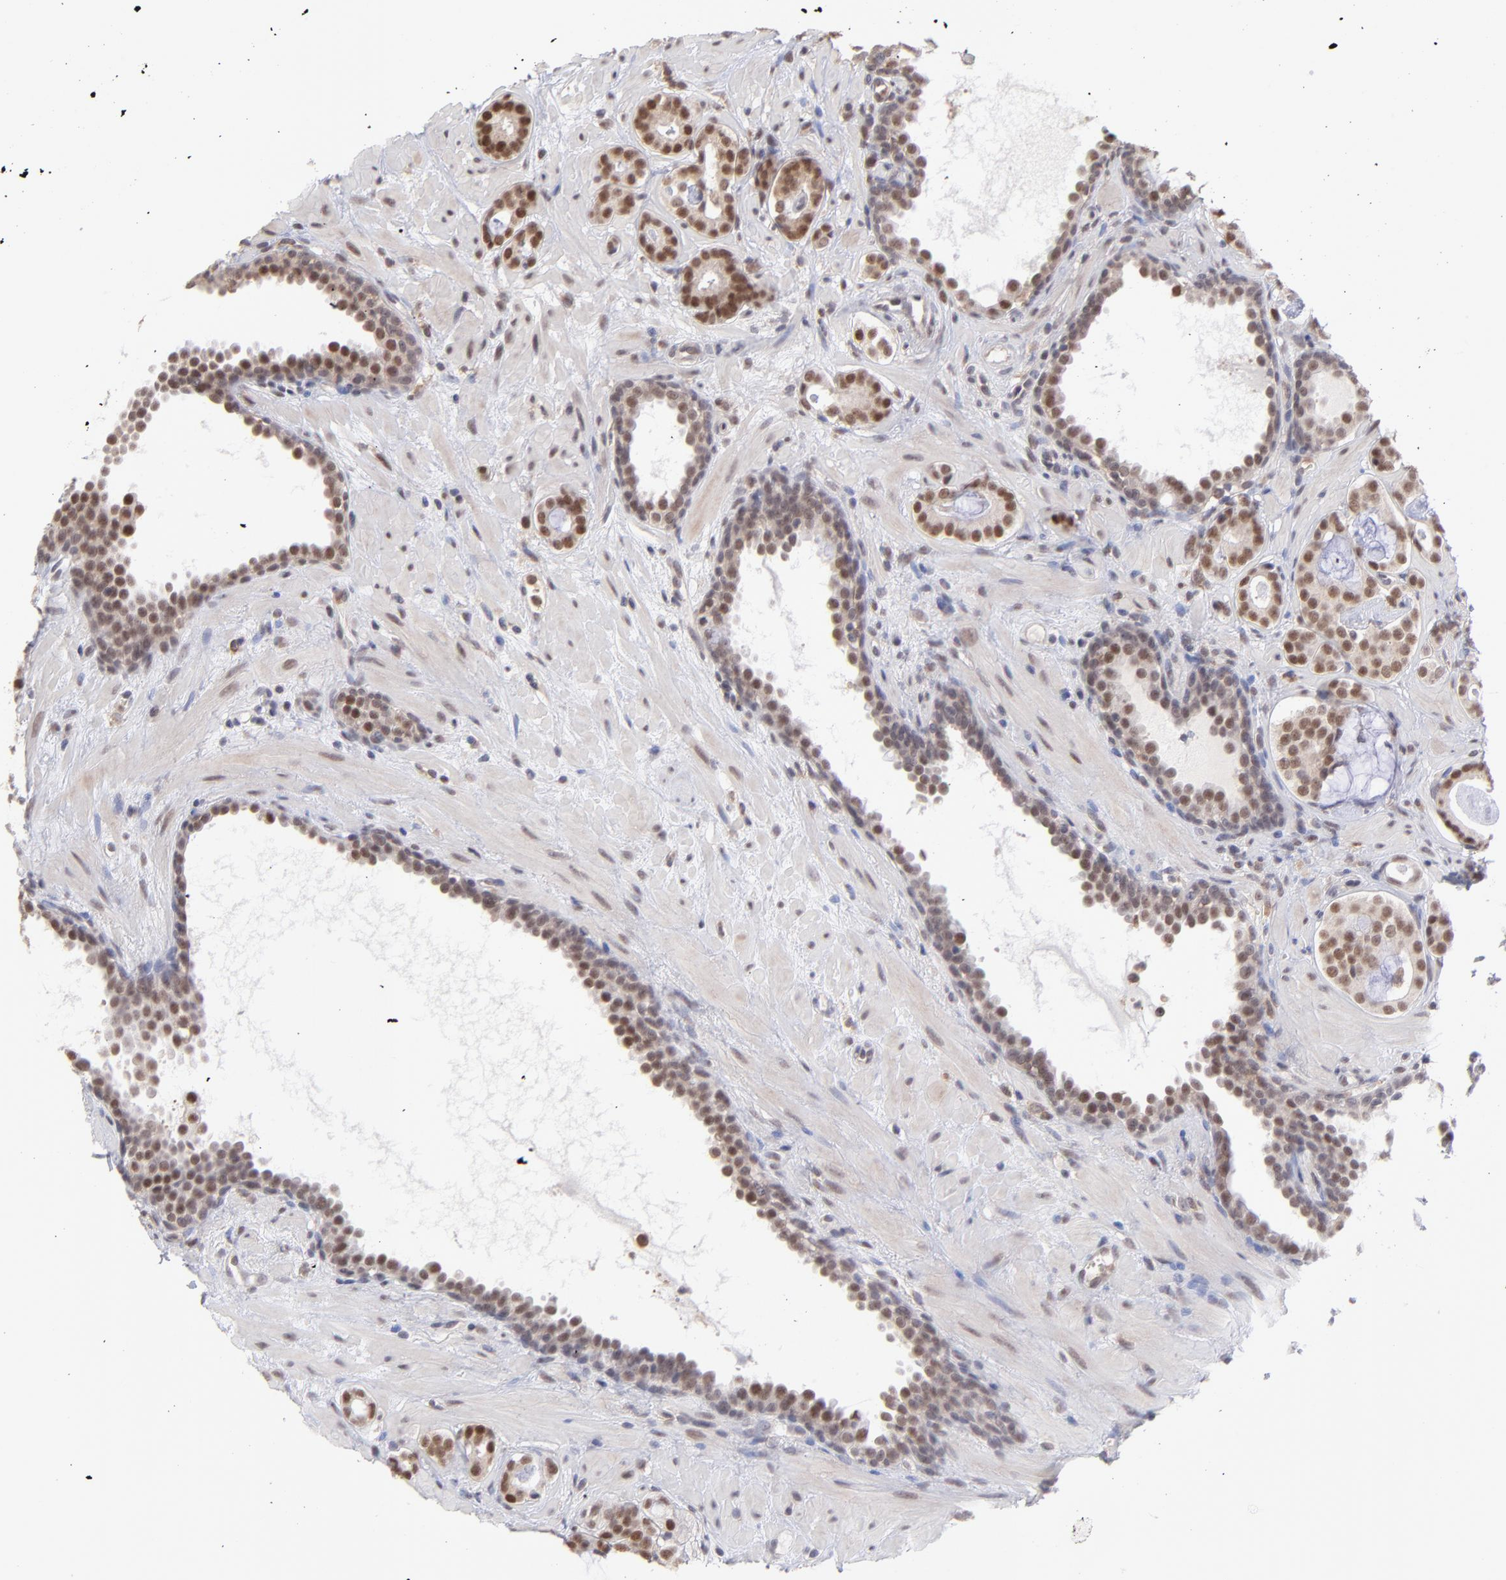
{"staining": {"intensity": "moderate", "quantity": ">75%", "location": "nuclear"}, "tissue": "prostate cancer", "cell_type": "Tumor cells", "image_type": "cancer", "snomed": [{"axis": "morphology", "description": "Adenocarcinoma, Low grade"}, {"axis": "topography", "description": "Prostate"}], "caption": "Immunohistochemistry micrograph of human prostate cancer (low-grade adenocarcinoma) stained for a protein (brown), which displays medium levels of moderate nuclear expression in about >75% of tumor cells.", "gene": "OAS1", "patient": {"sex": "male", "age": 57}}